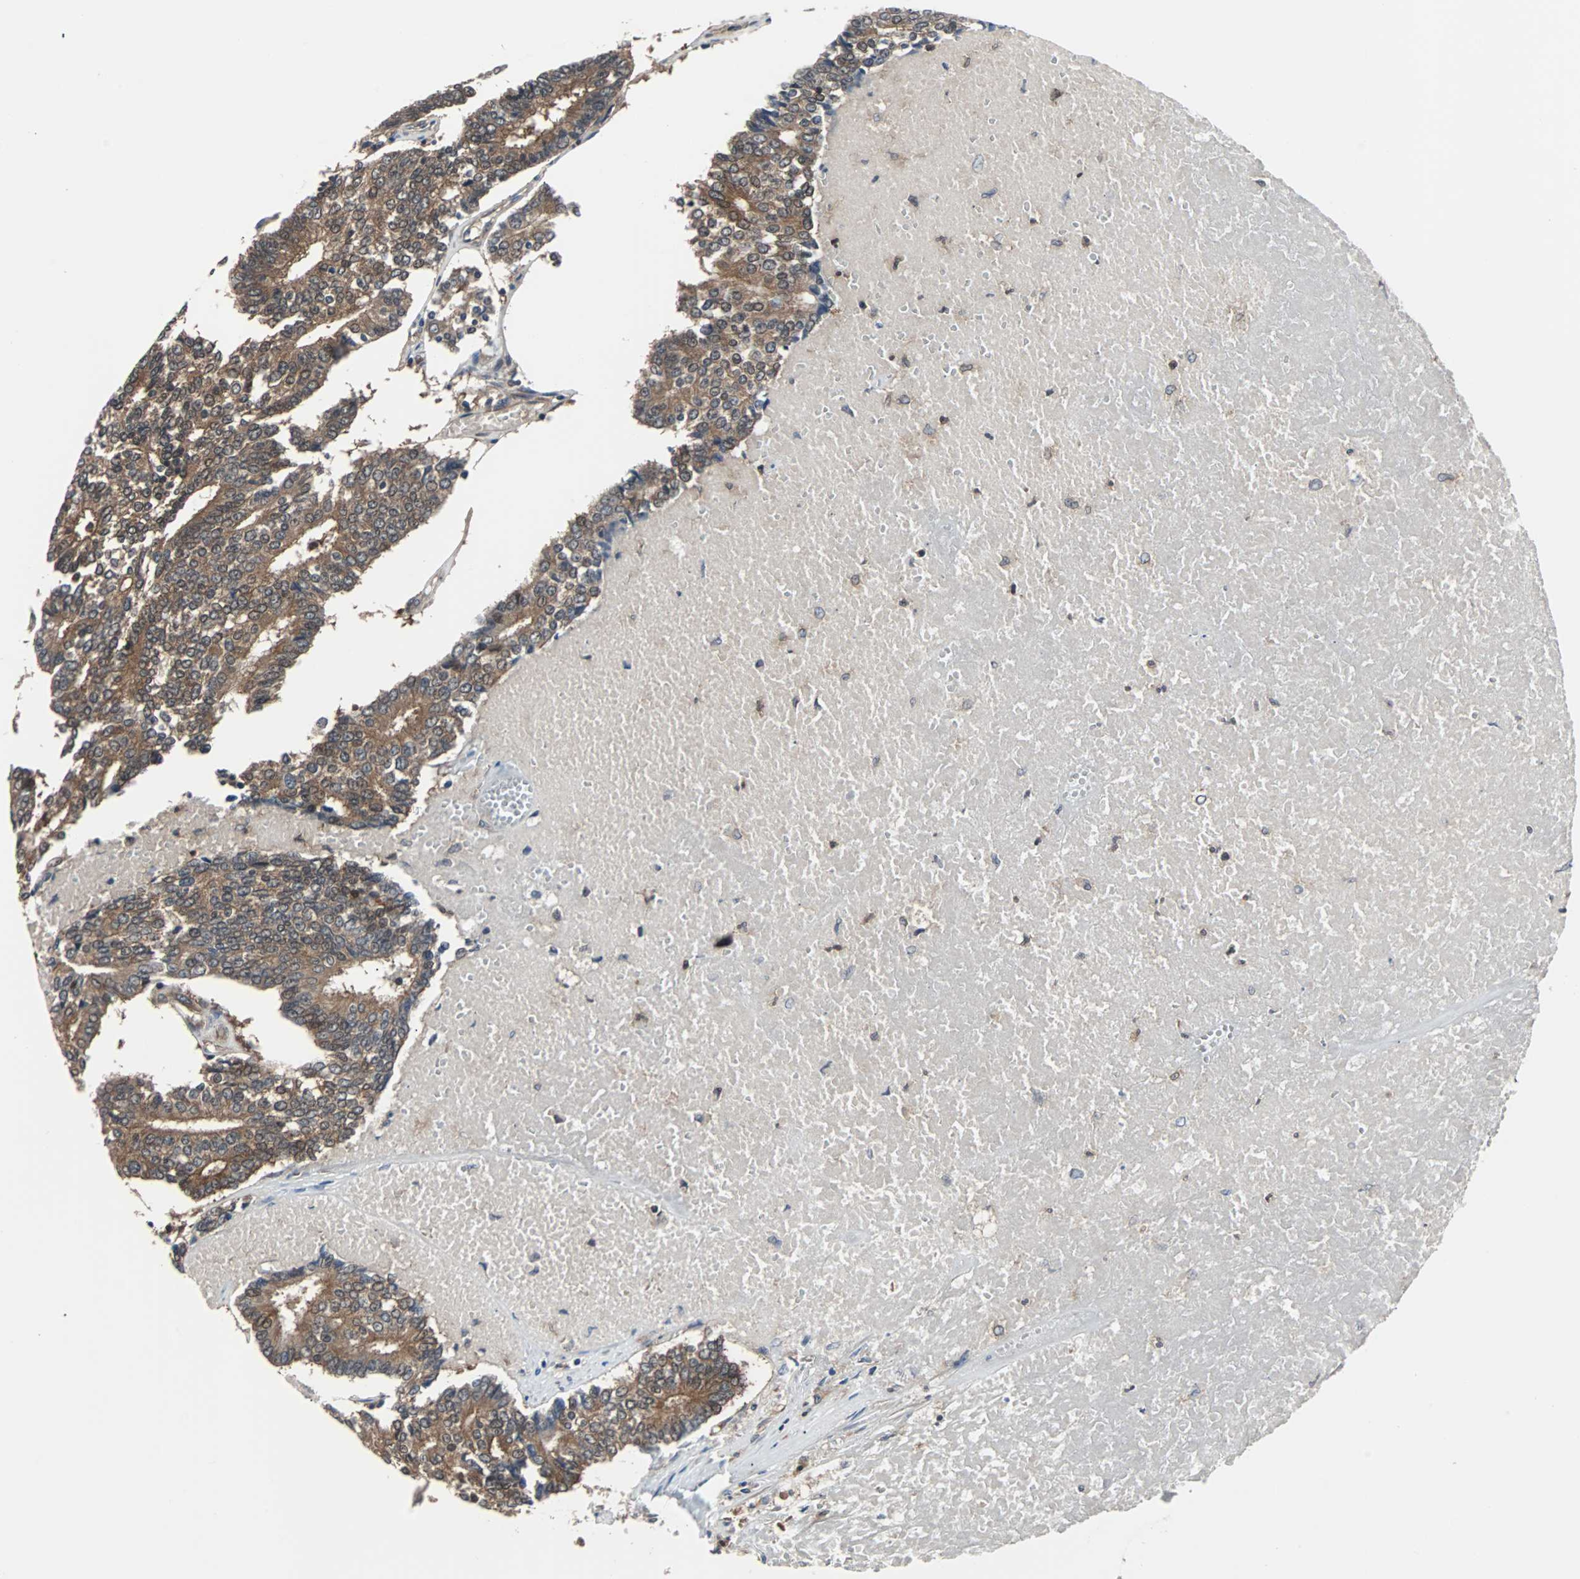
{"staining": {"intensity": "moderate", "quantity": ">75%", "location": "cytoplasmic/membranous"}, "tissue": "prostate cancer", "cell_type": "Tumor cells", "image_type": "cancer", "snomed": [{"axis": "morphology", "description": "Adenocarcinoma, High grade"}, {"axis": "topography", "description": "Prostate"}], "caption": "Prostate cancer stained with DAB immunohistochemistry (IHC) reveals medium levels of moderate cytoplasmic/membranous expression in about >75% of tumor cells.", "gene": "PAK1", "patient": {"sex": "male", "age": 55}}